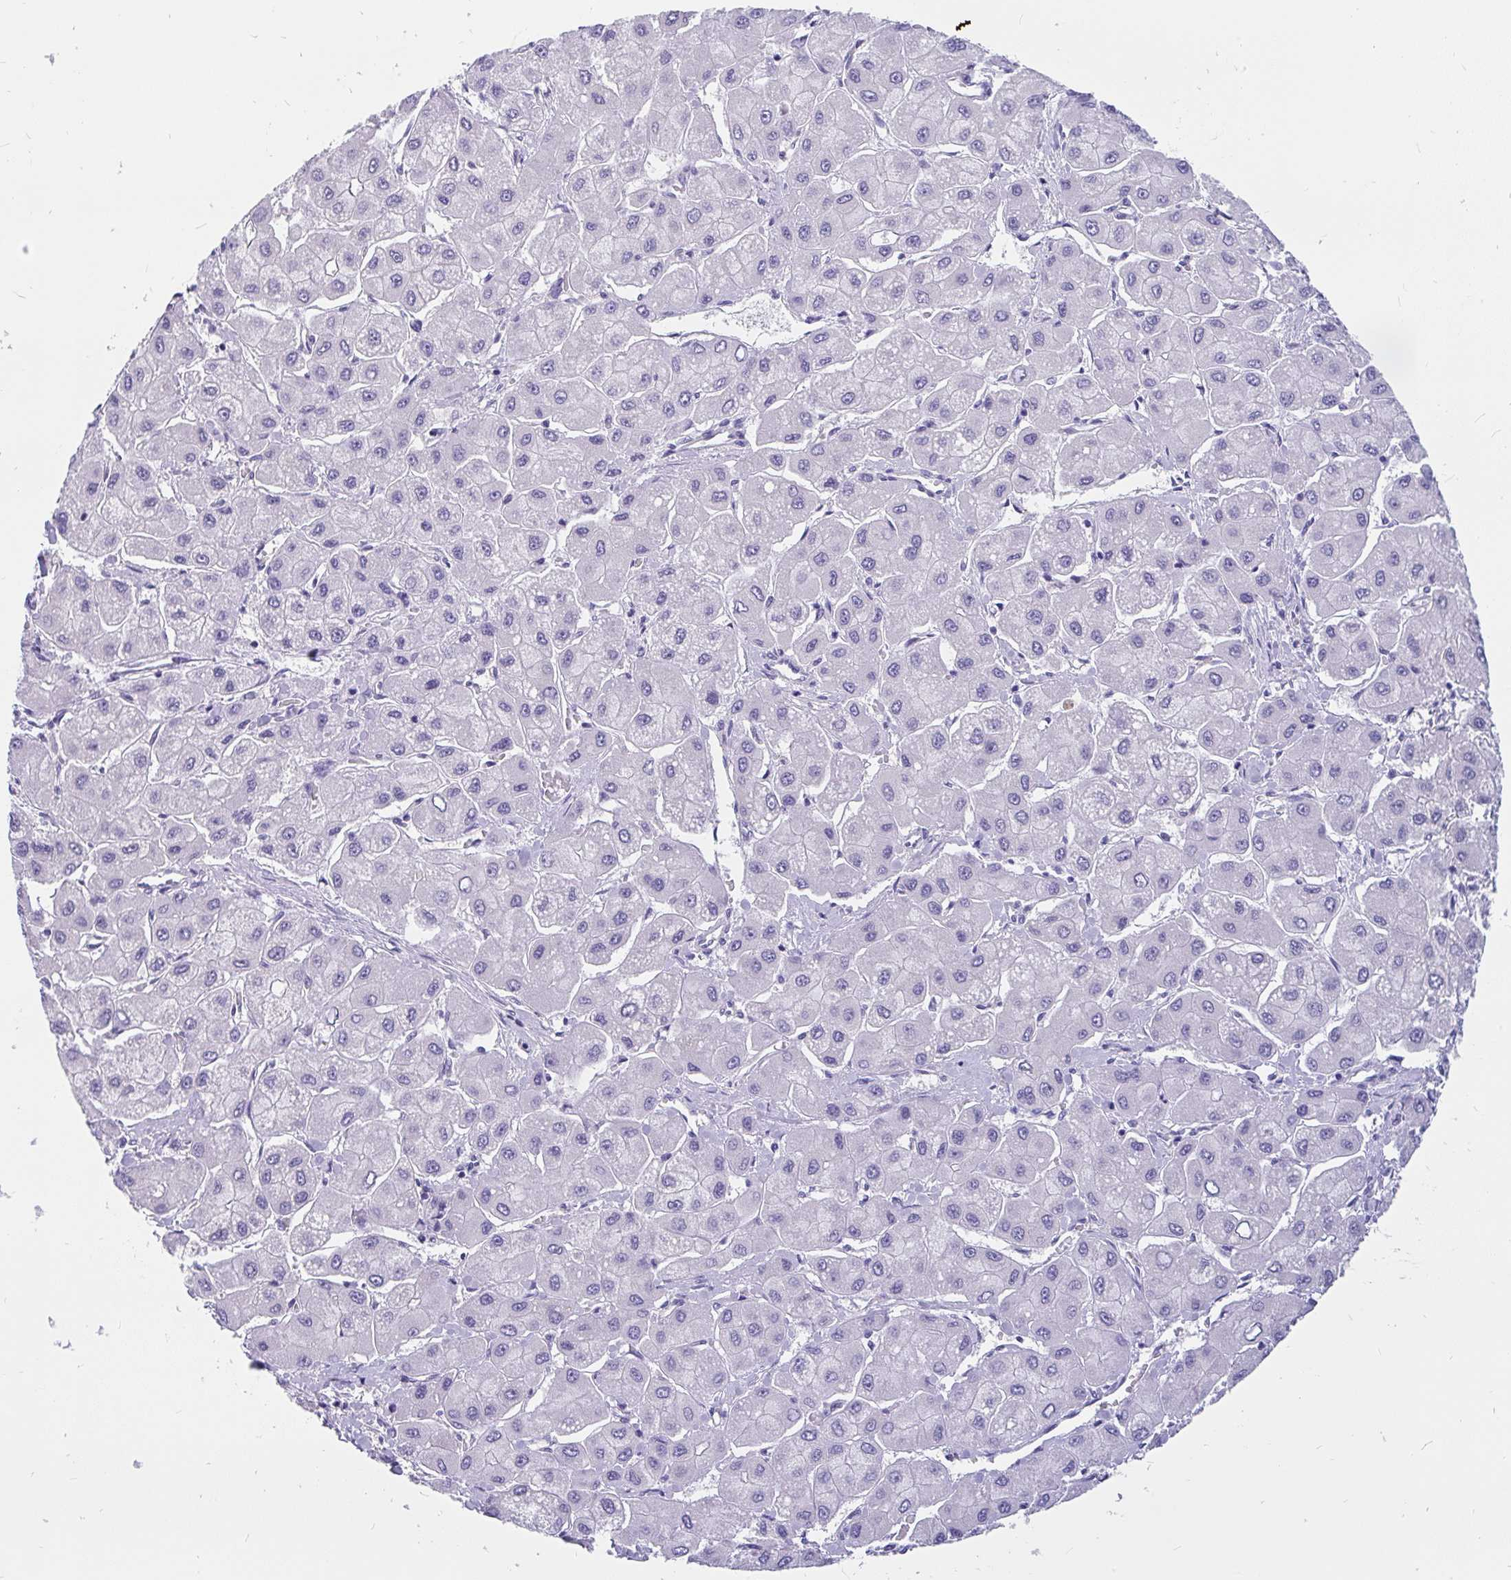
{"staining": {"intensity": "negative", "quantity": "none", "location": "none"}, "tissue": "liver cancer", "cell_type": "Tumor cells", "image_type": "cancer", "snomed": [{"axis": "morphology", "description": "Carcinoma, Hepatocellular, NOS"}, {"axis": "topography", "description": "Liver"}], "caption": "High power microscopy micrograph of an immunohistochemistry histopathology image of hepatocellular carcinoma (liver), revealing no significant staining in tumor cells.", "gene": "KIAA2013", "patient": {"sex": "male", "age": 40}}